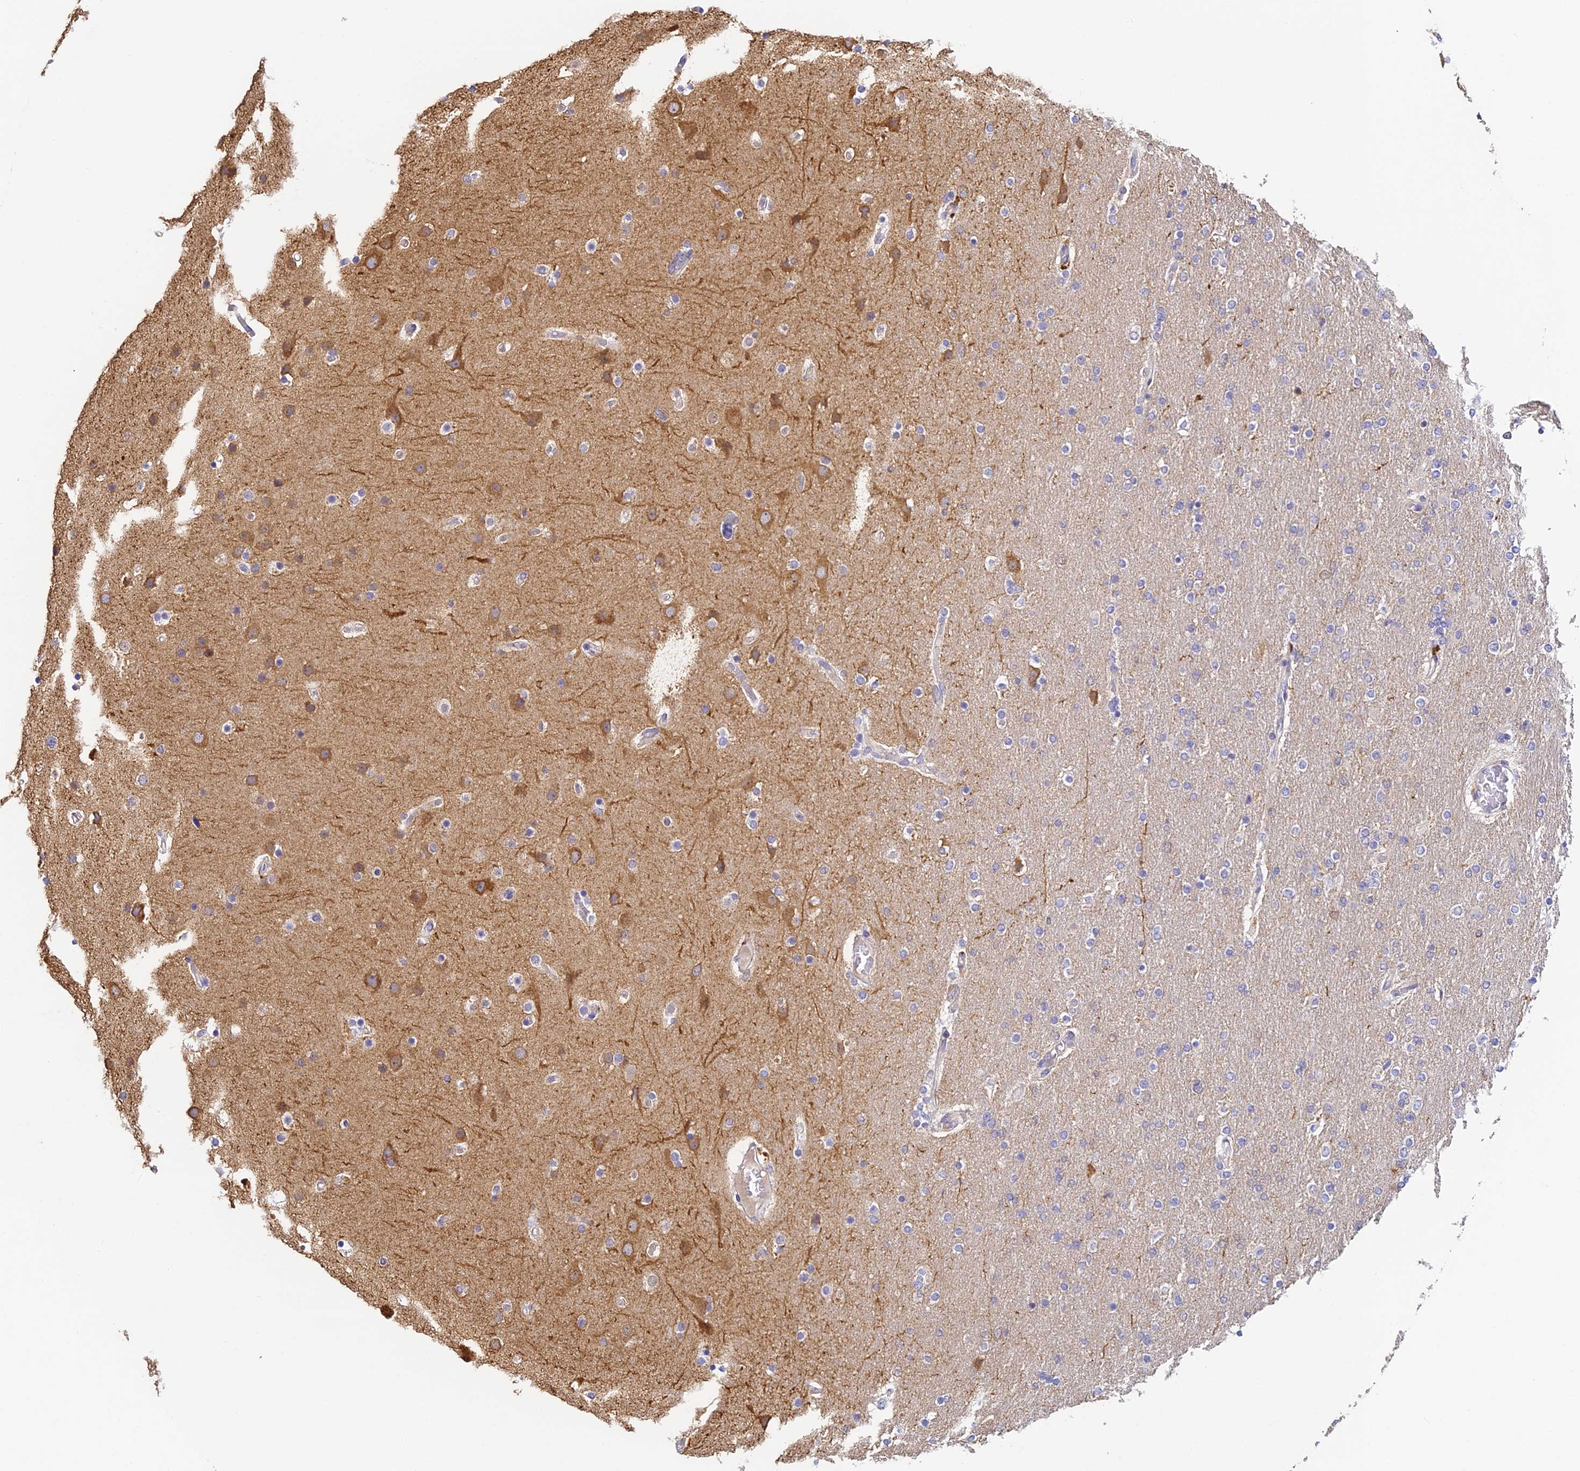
{"staining": {"intensity": "negative", "quantity": "none", "location": "none"}, "tissue": "glioma", "cell_type": "Tumor cells", "image_type": "cancer", "snomed": [{"axis": "morphology", "description": "Glioma, malignant, High grade"}, {"axis": "topography", "description": "Cerebral cortex"}], "caption": "Tumor cells are negative for protein expression in human malignant glioma (high-grade).", "gene": "YAE1", "patient": {"sex": "female", "age": 36}}